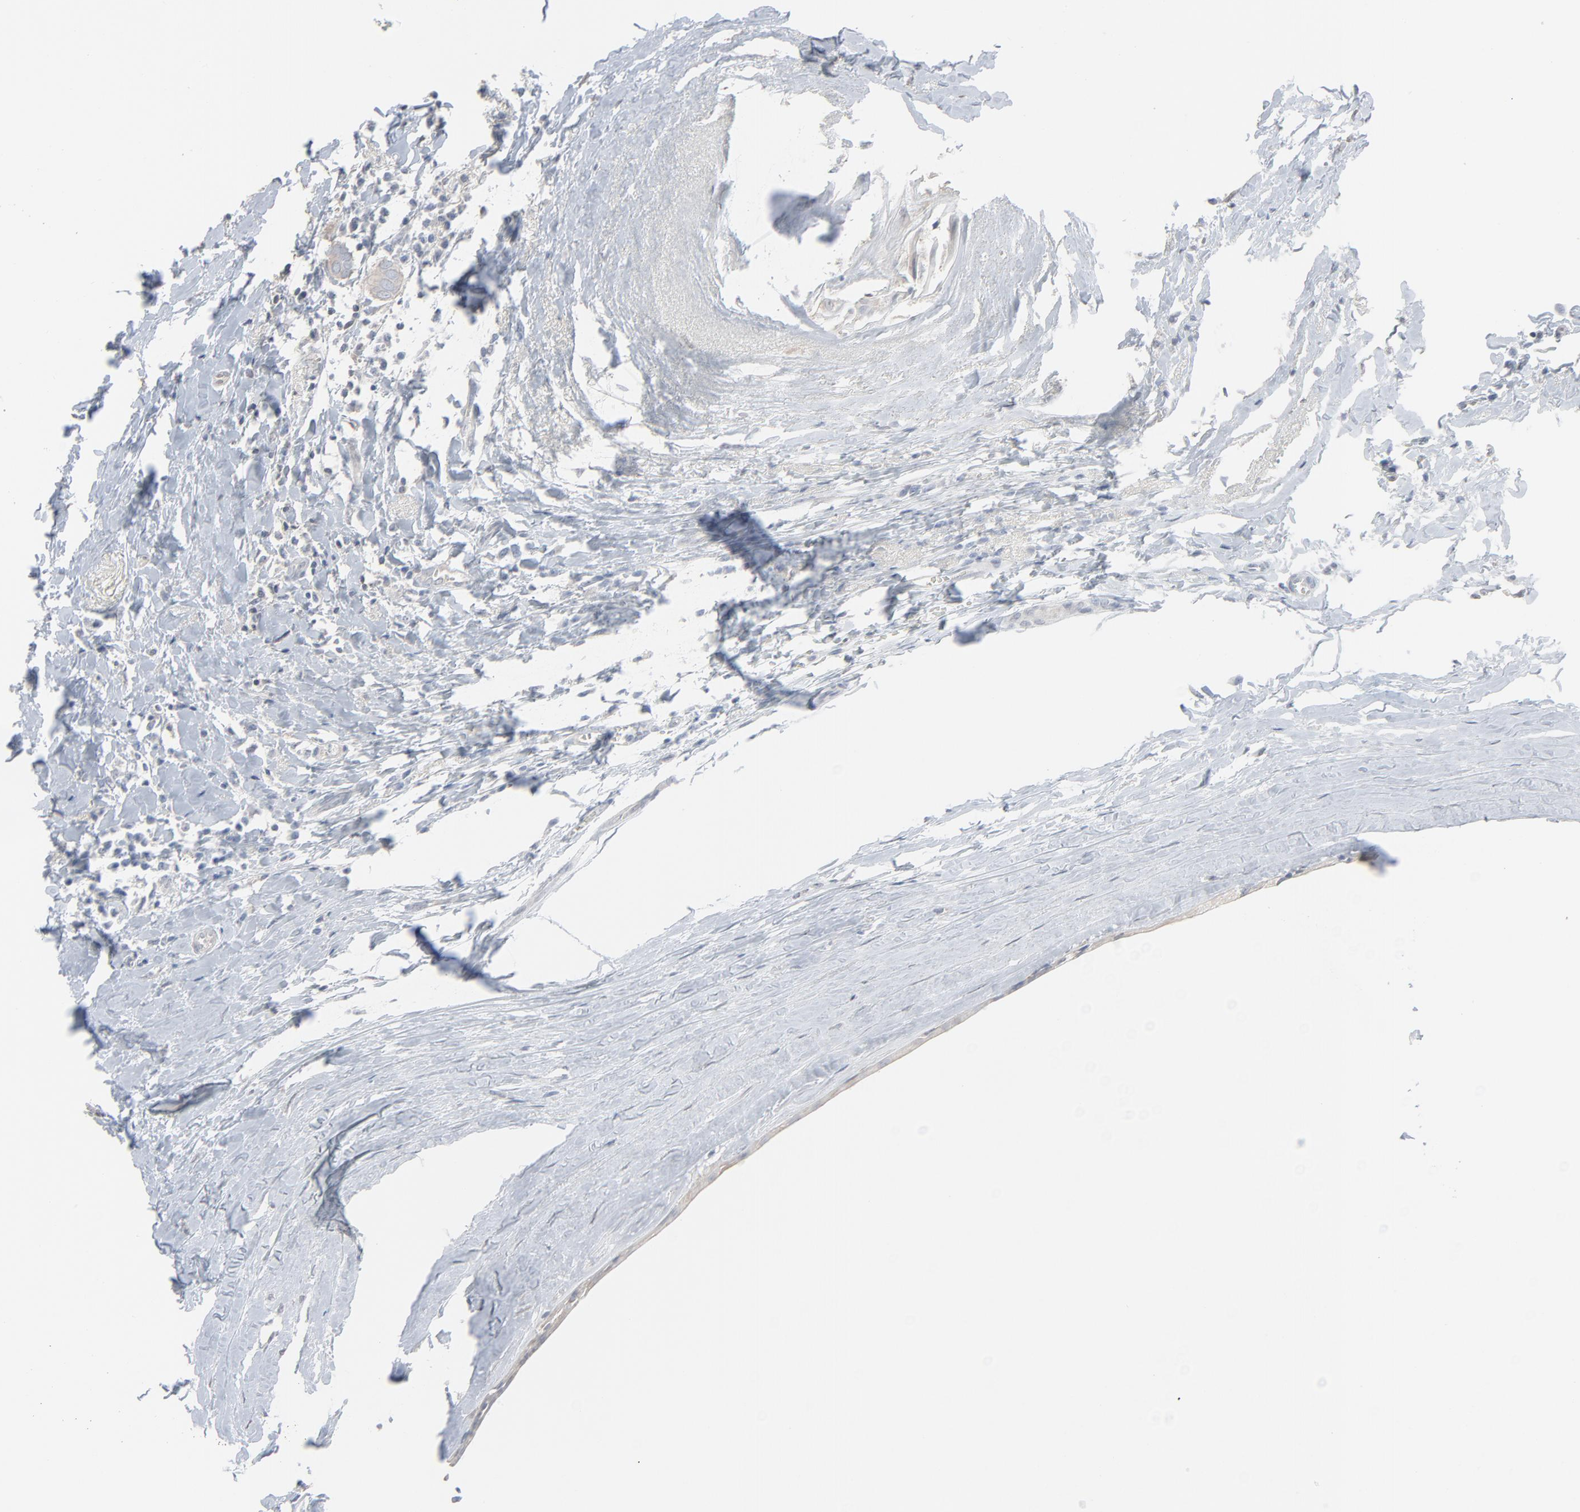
{"staining": {"intensity": "negative", "quantity": "none", "location": "none"}, "tissue": "breast cancer", "cell_type": "Tumor cells", "image_type": "cancer", "snomed": [{"axis": "morphology", "description": "Duct carcinoma"}, {"axis": "topography", "description": "Breast"}], "caption": "Protein analysis of intraductal carcinoma (breast) displays no significant positivity in tumor cells.", "gene": "CCT5", "patient": {"sex": "female", "age": 54}}